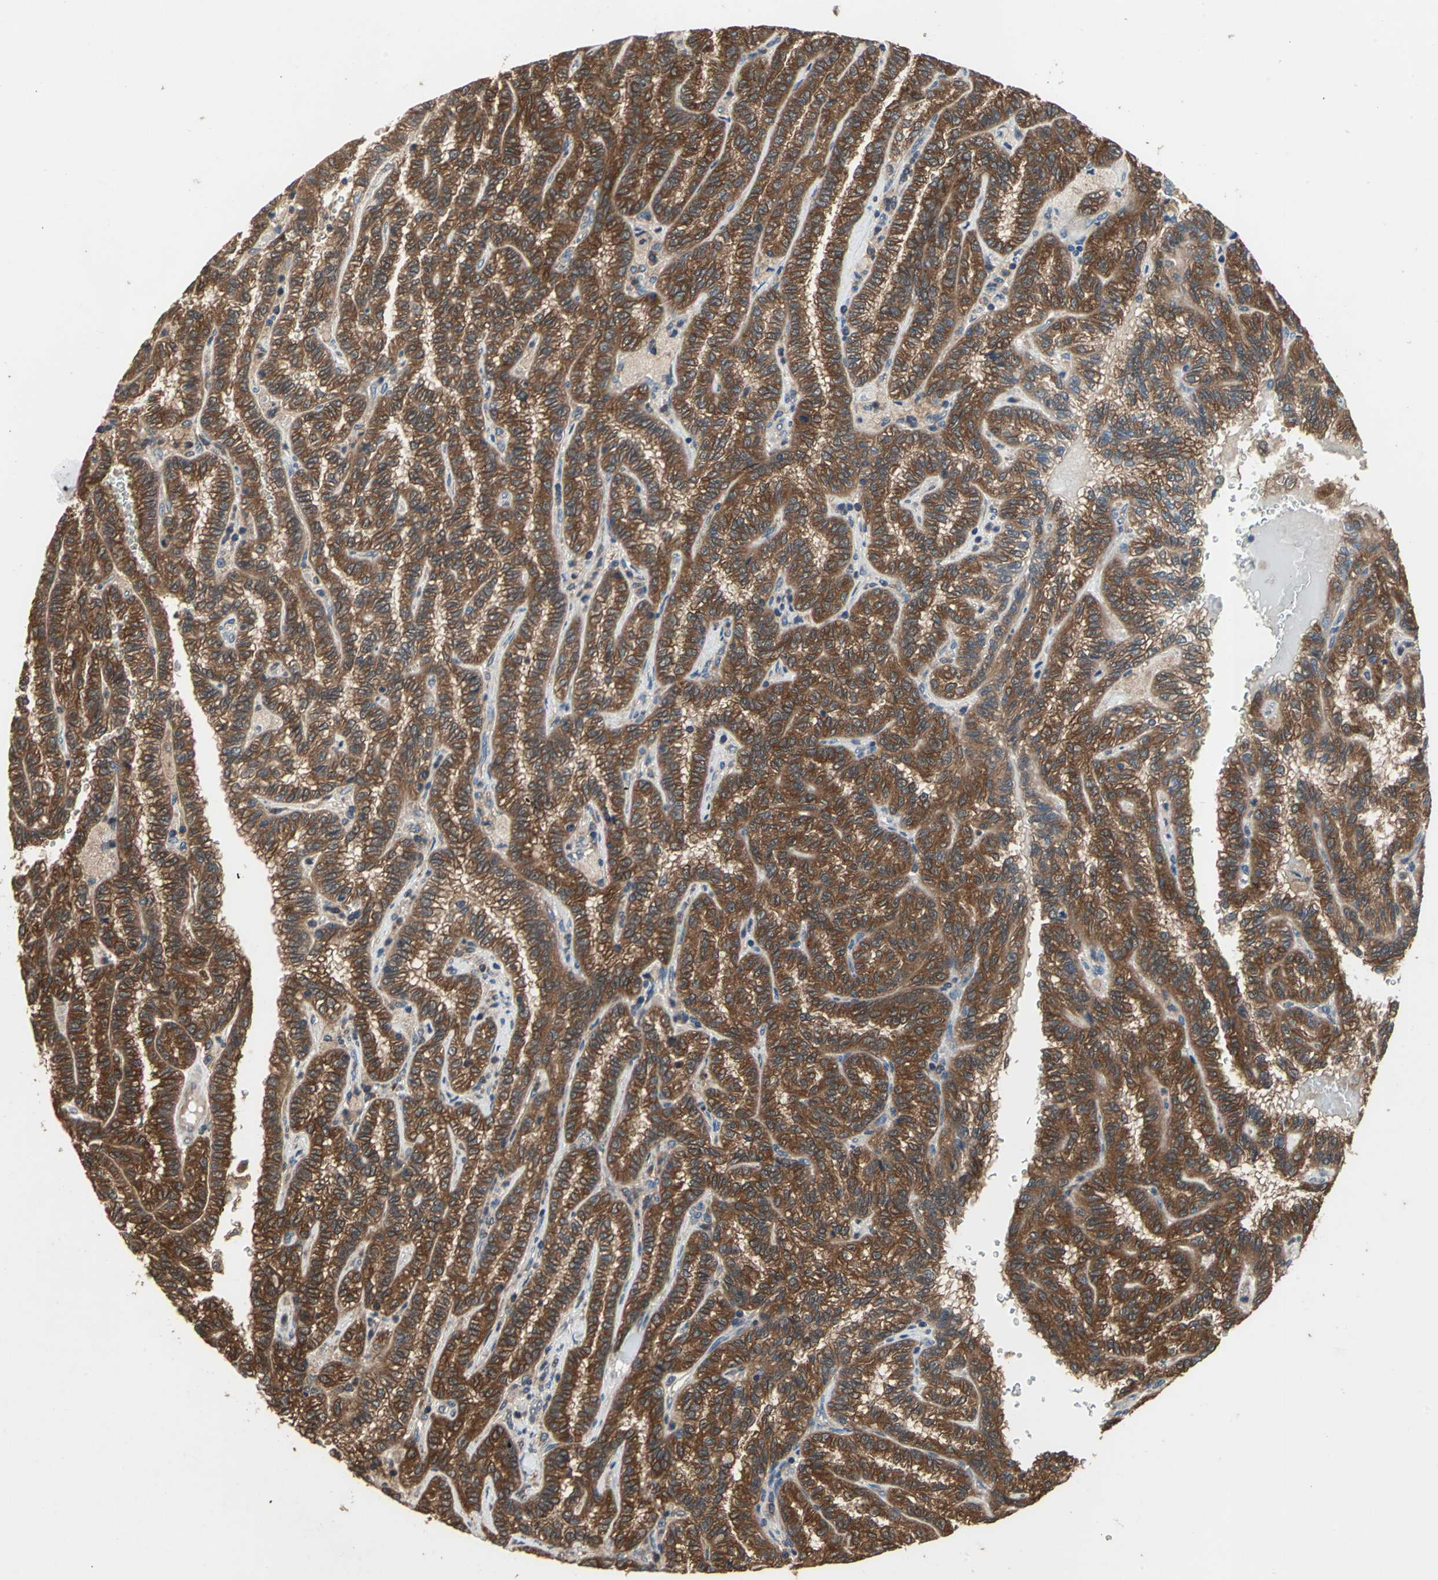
{"staining": {"intensity": "strong", "quantity": ">75%", "location": "cytoplasmic/membranous"}, "tissue": "renal cancer", "cell_type": "Tumor cells", "image_type": "cancer", "snomed": [{"axis": "morphology", "description": "Inflammation, NOS"}, {"axis": "morphology", "description": "Adenocarcinoma, NOS"}, {"axis": "topography", "description": "Kidney"}], "caption": "IHC image of neoplastic tissue: human renal cancer stained using IHC reveals high levels of strong protein expression localized specifically in the cytoplasmic/membranous of tumor cells, appearing as a cytoplasmic/membranous brown color.", "gene": "CAPN1", "patient": {"sex": "male", "age": 68}}